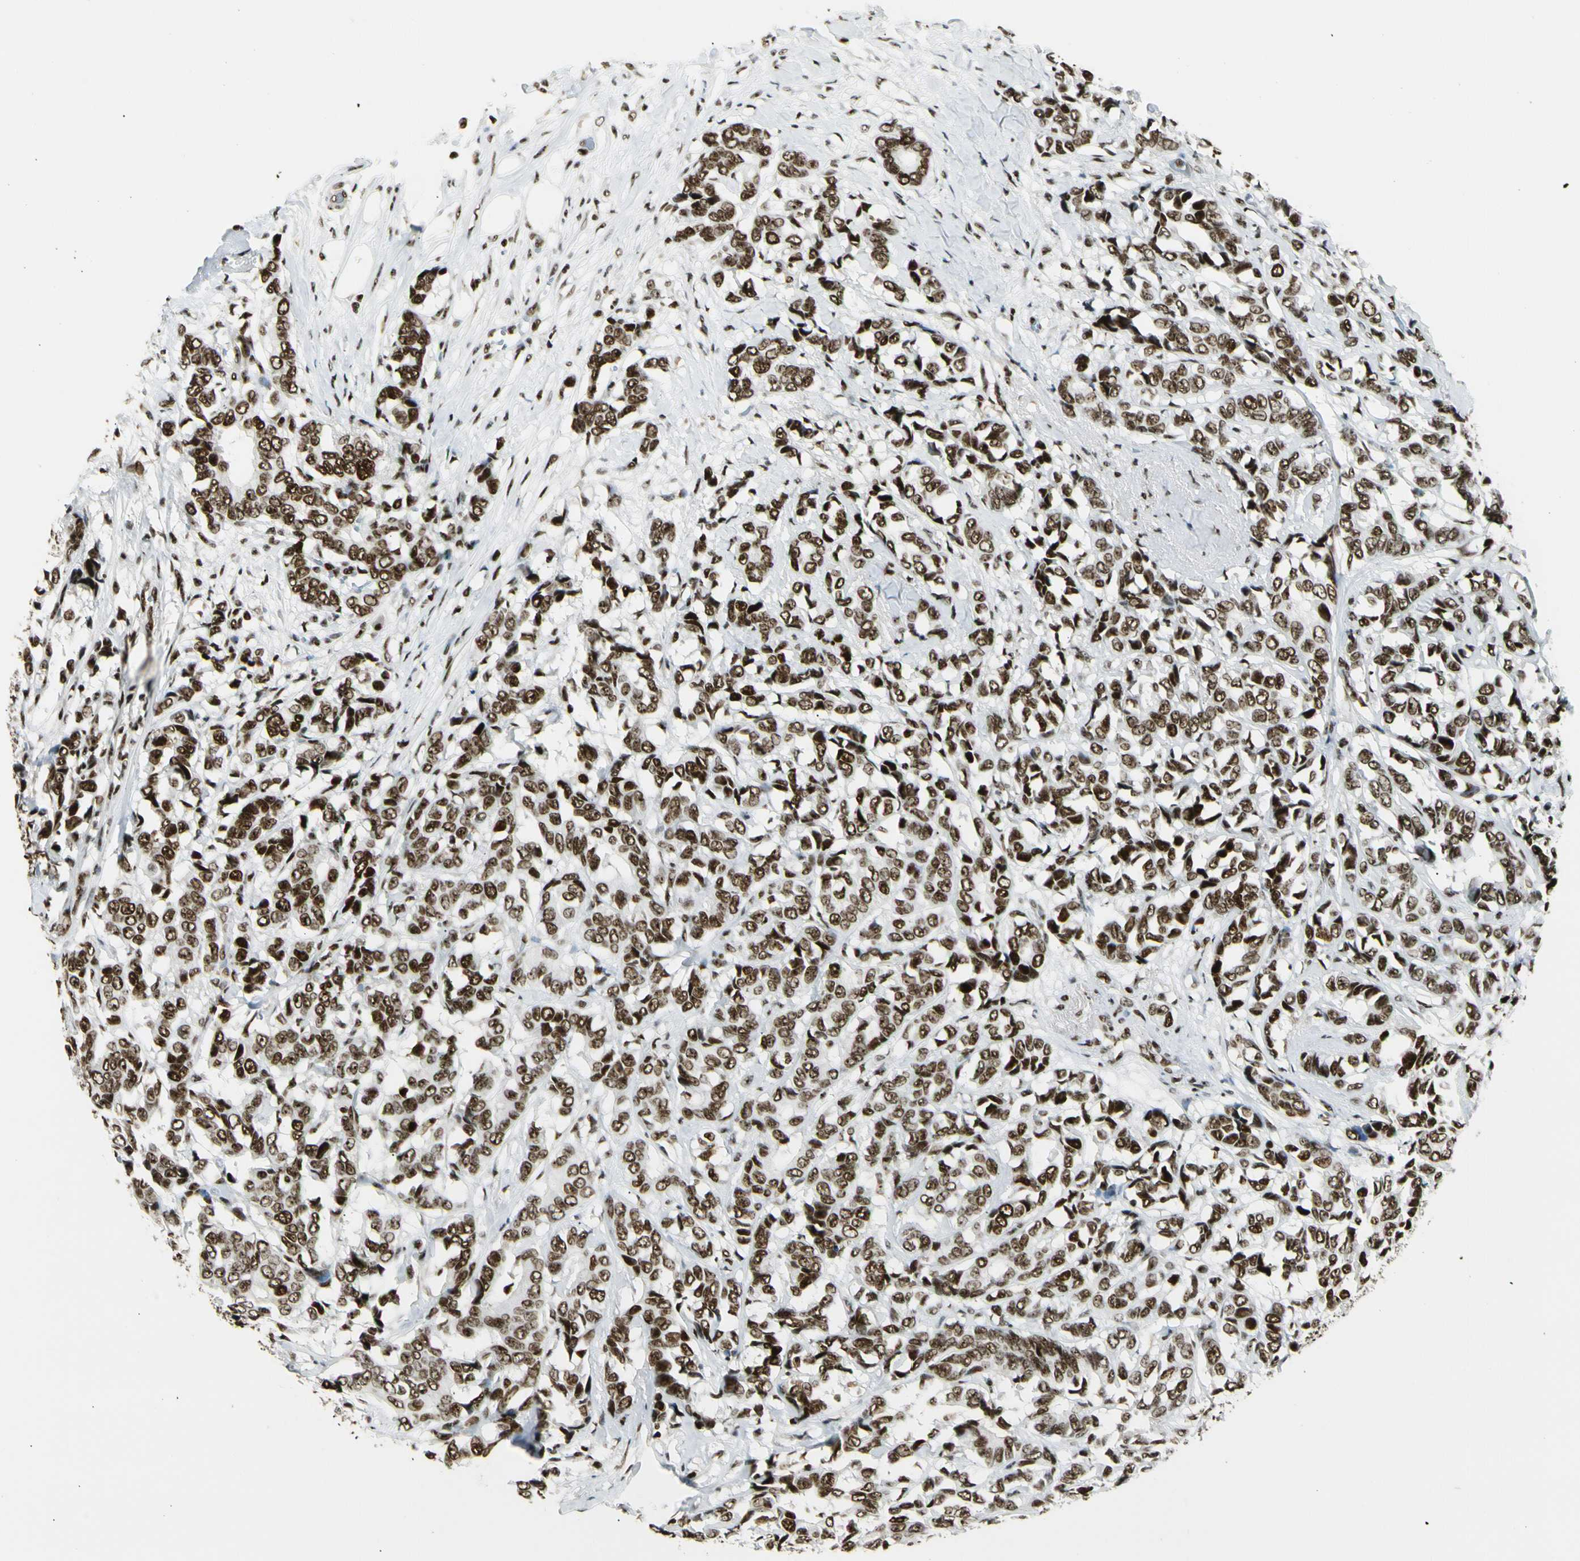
{"staining": {"intensity": "strong", "quantity": ">75%", "location": "nuclear"}, "tissue": "breast cancer", "cell_type": "Tumor cells", "image_type": "cancer", "snomed": [{"axis": "morphology", "description": "Duct carcinoma"}, {"axis": "topography", "description": "Breast"}], "caption": "Brown immunohistochemical staining in breast infiltrating ductal carcinoma displays strong nuclear positivity in about >75% of tumor cells. (DAB = brown stain, brightfield microscopy at high magnification).", "gene": "UBTF", "patient": {"sex": "female", "age": 87}}